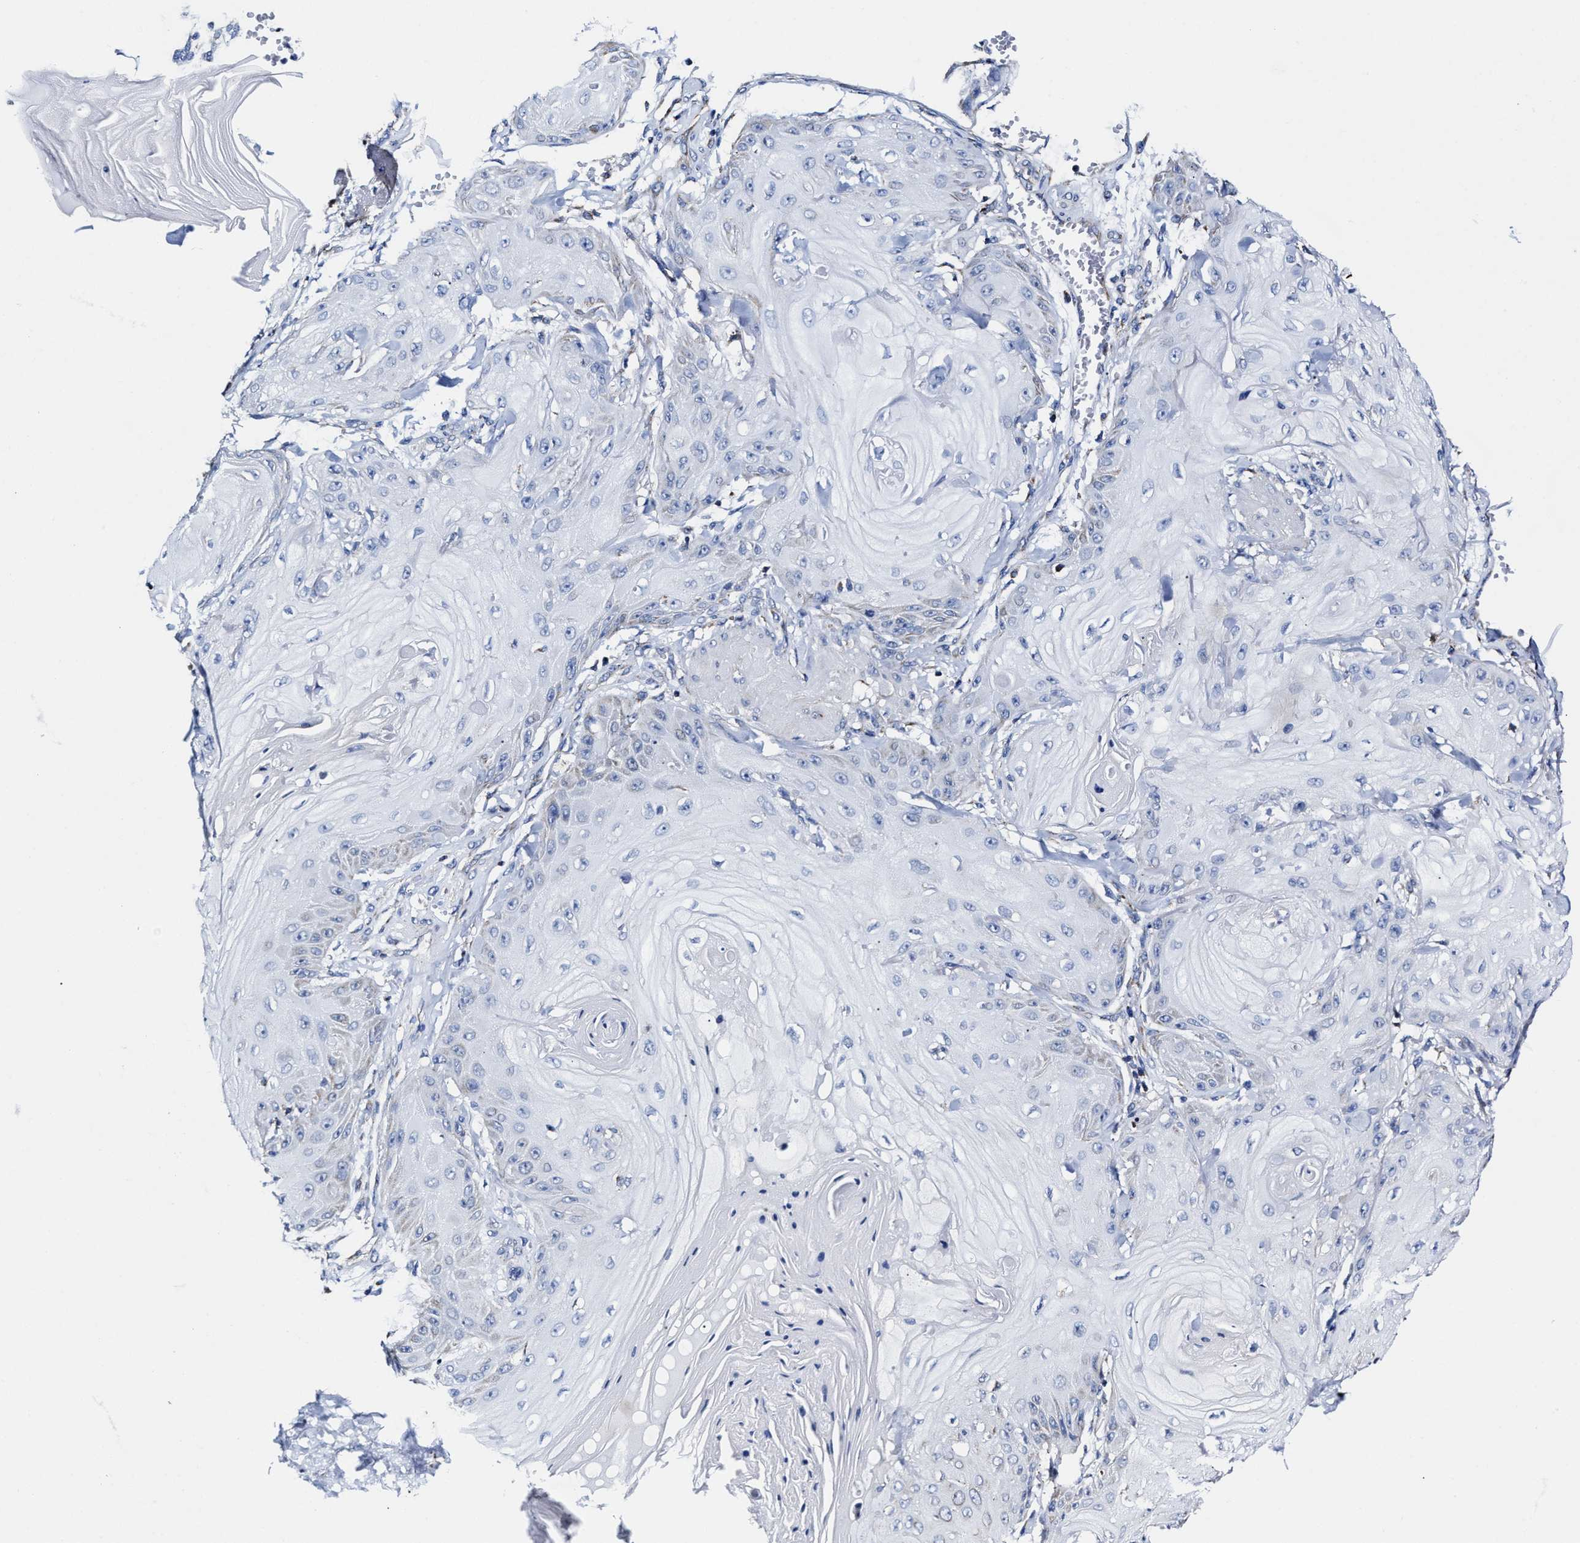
{"staining": {"intensity": "negative", "quantity": "none", "location": "none"}, "tissue": "skin cancer", "cell_type": "Tumor cells", "image_type": "cancer", "snomed": [{"axis": "morphology", "description": "Squamous cell carcinoma, NOS"}, {"axis": "topography", "description": "Skin"}], "caption": "Tumor cells show no significant positivity in skin cancer.", "gene": "HINT2", "patient": {"sex": "male", "age": 74}}